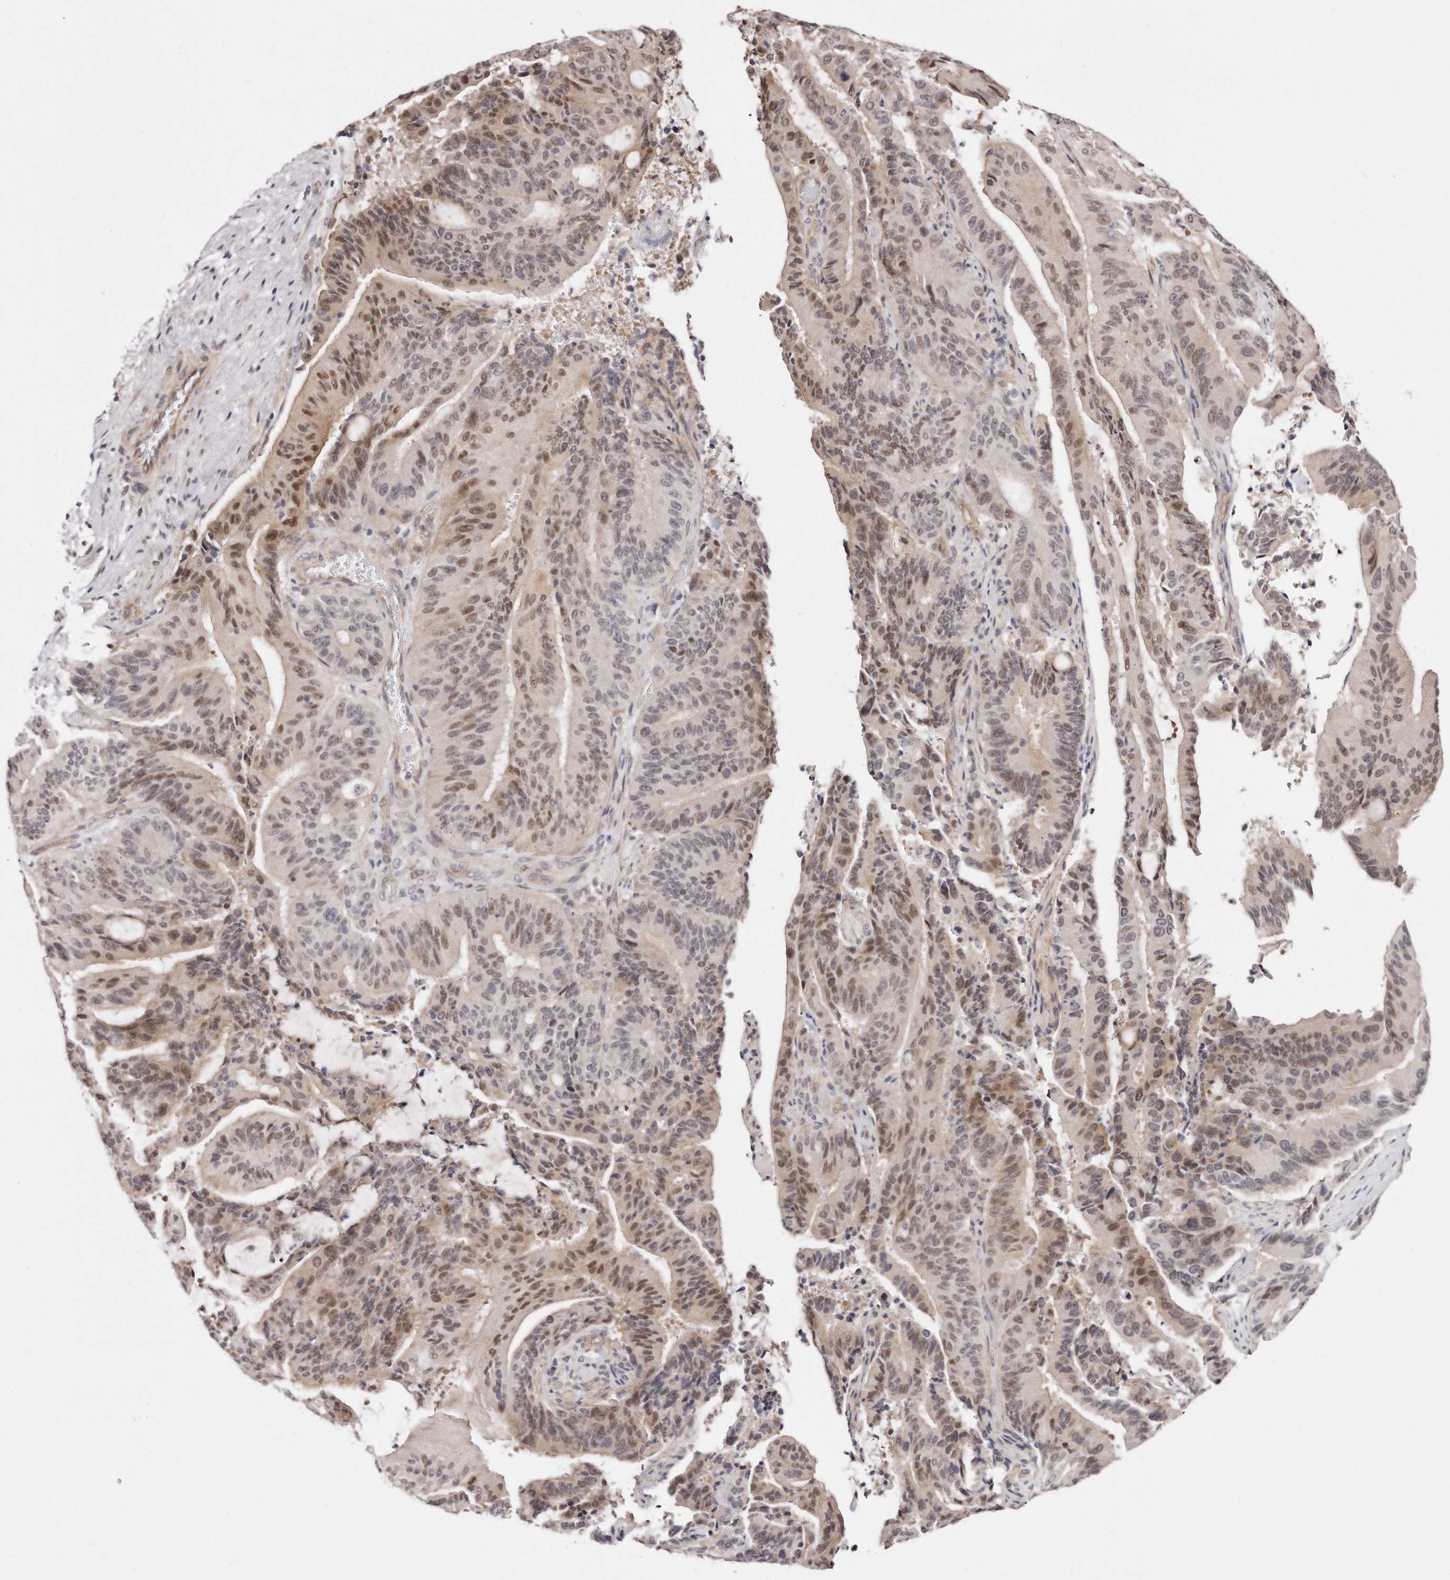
{"staining": {"intensity": "moderate", "quantity": ">75%", "location": "nuclear"}, "tissue": "liver cancer", "cell_type": "Tumor cells", "image_type": "cancer", "snomed": [{"axis": "morphology", "description": "Normal tissue, NOS"}, {"axis": "morphology", "description": "Cholangiocarcinoma"}, {"axis": "topography", "description": "Liver"}, {"axis": "topography", "description": "Peripheral nerve tissue"}], "caption": "Protein expression analysis of human liver cancer (cholangiocarcinoma) reveals moderate nuclear expression in approximately >75% of tumor cells.", "gene": "CASZ1", "patient": {"sex": "female", "age": 73}}